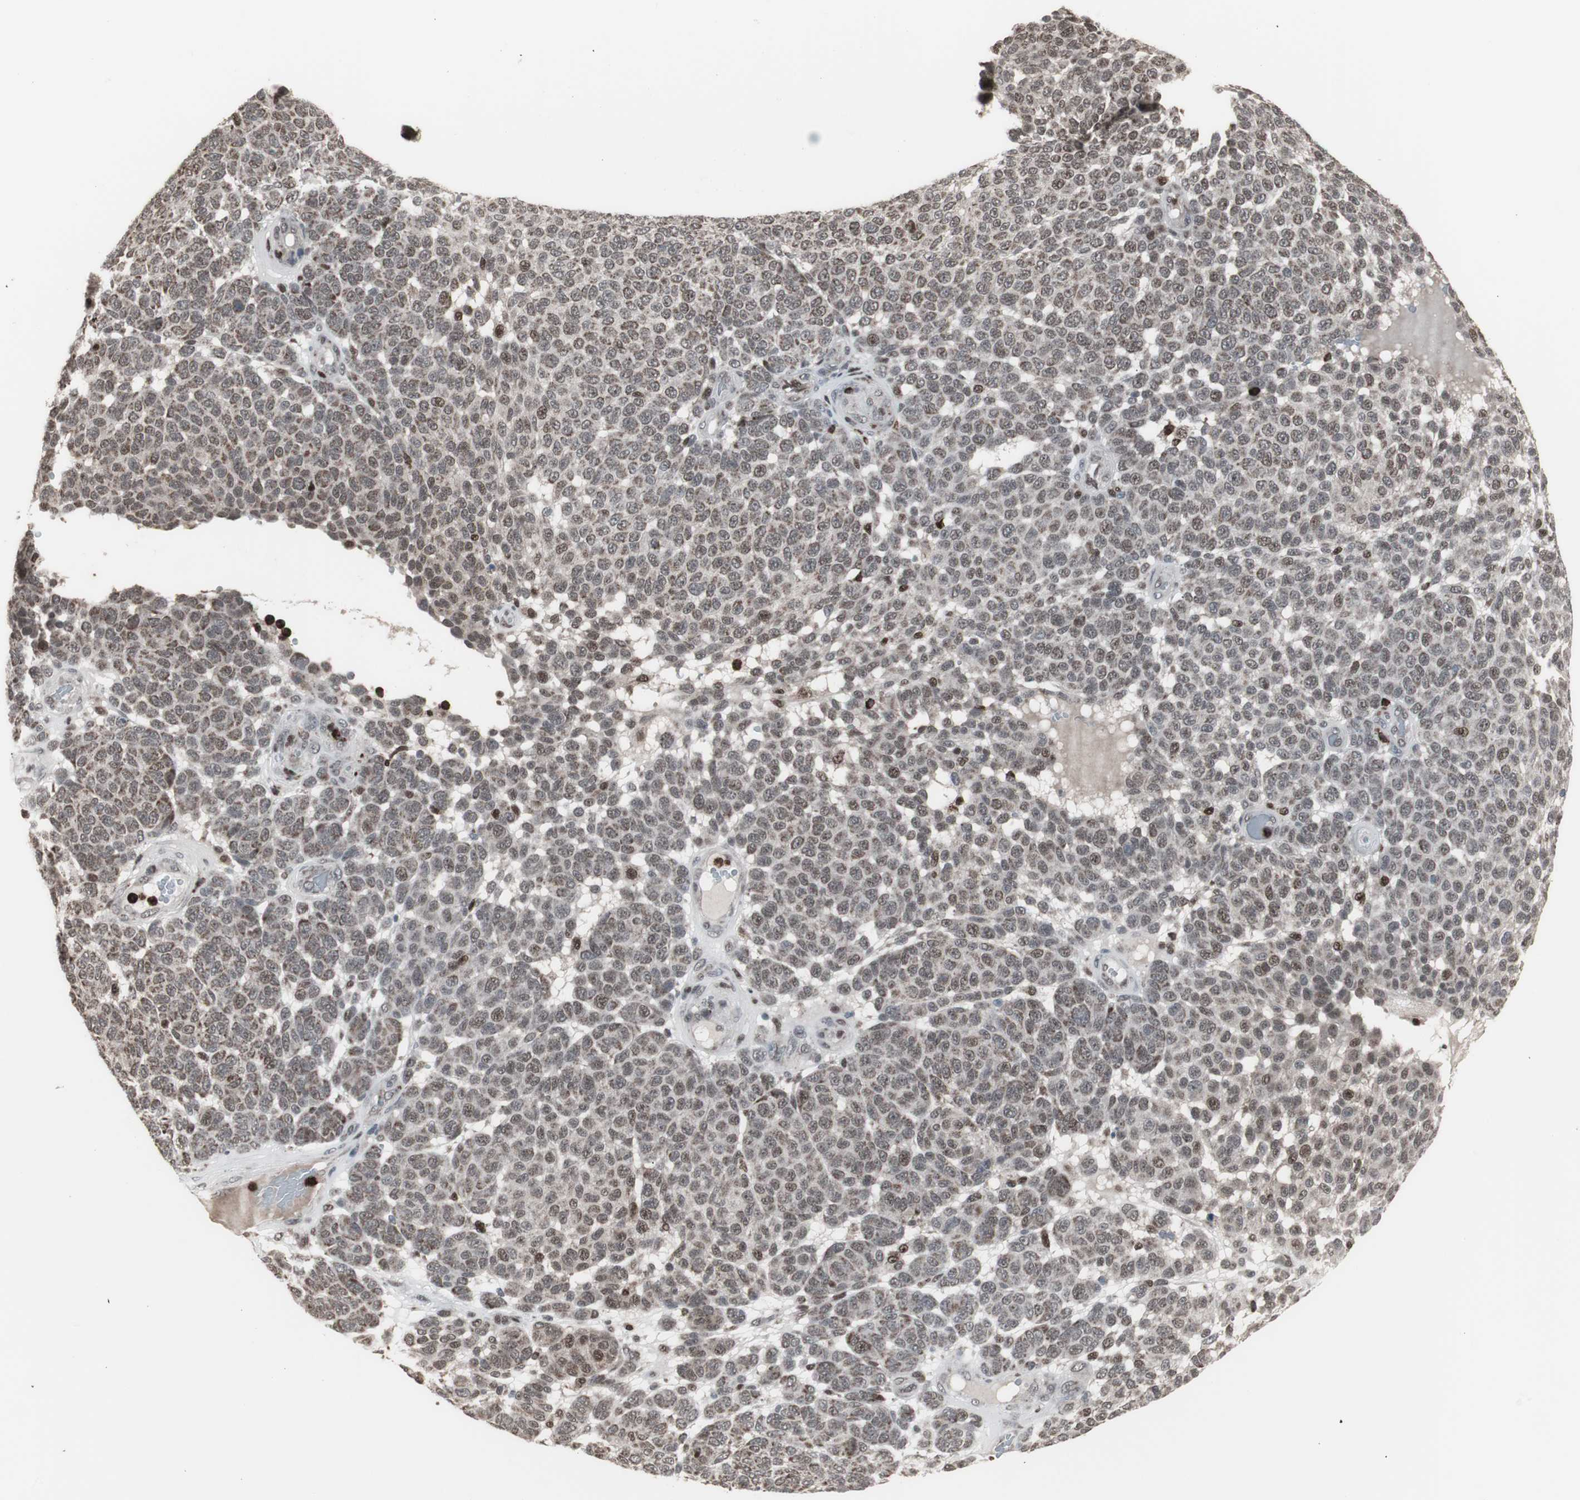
{"staining": {"intensity": "weak", "quantity": ">75%", "location": "nuclear"}, "tissue": "melanoma", "cell_type": "Tumor cells", "image_type": "cancer", "snomed": [{"axis": "morphology", "description": "Malignant melanoma, NOS"}, {"axis": "topography", "description": "Skin"}], "caption": "Immunohistochemical staining of human melanoma reveals low levels of weak nuclear protein staining in approximately >75% of tumor cells.", "gene": "RXRA", "patient": {"sex": "male", "age": 59}}